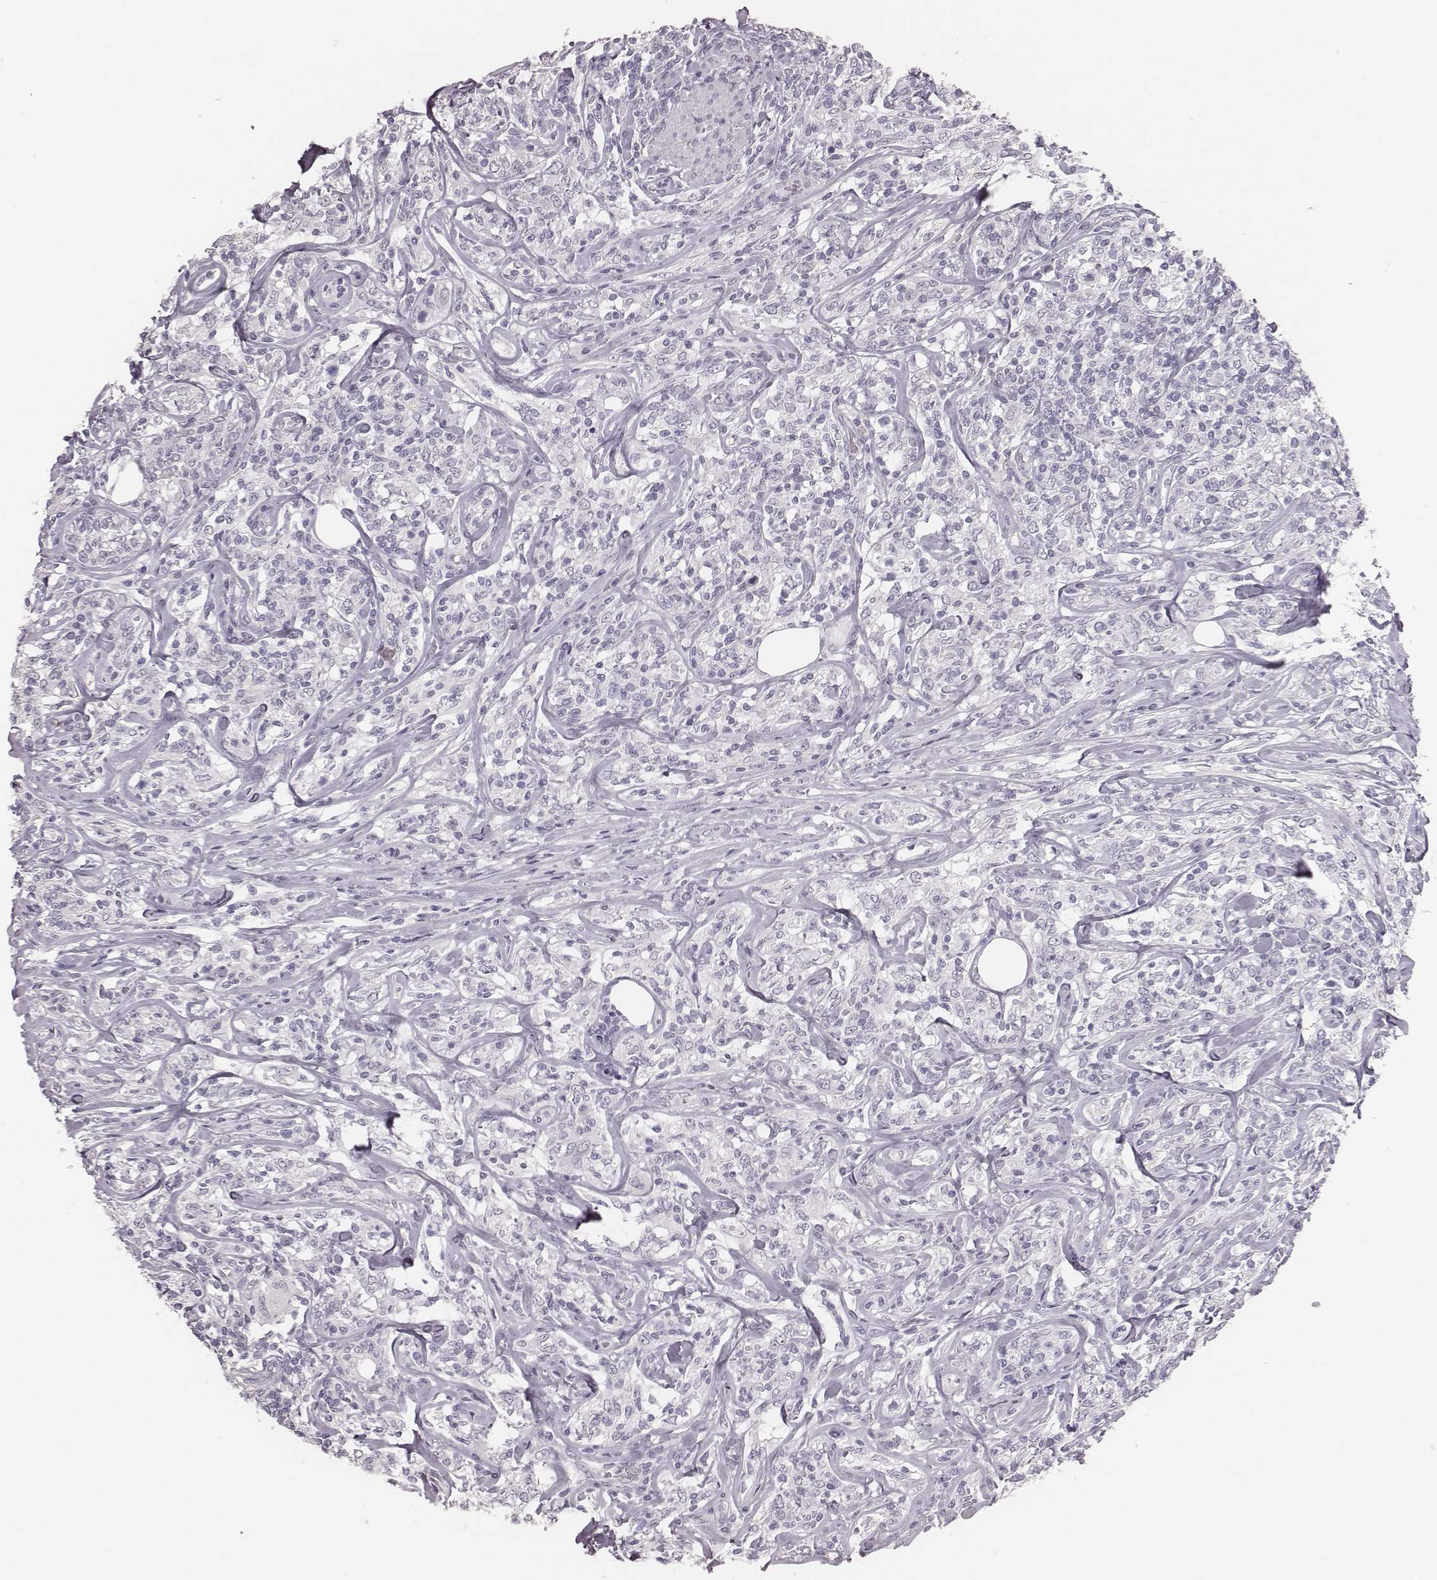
{"staining": {"intensity": "negative", "quantity": "none", "location": "none"}, "tissue": "lymphoma", "cell_type": "Tumor cells", "image_type": "cancer", "snomed": [{"axis": "morphology", "description": "Malignant lymphoma, non-Hodgkin's type, High grade"}, {"axis": "topography", "description": "Lymph node"}], "caption": "This is an IHC photomicrograph of lymphoma. There is no expression in tumor cells.", "gene": "CSHL1", "patient": {"sex": "female", "age": 84}}